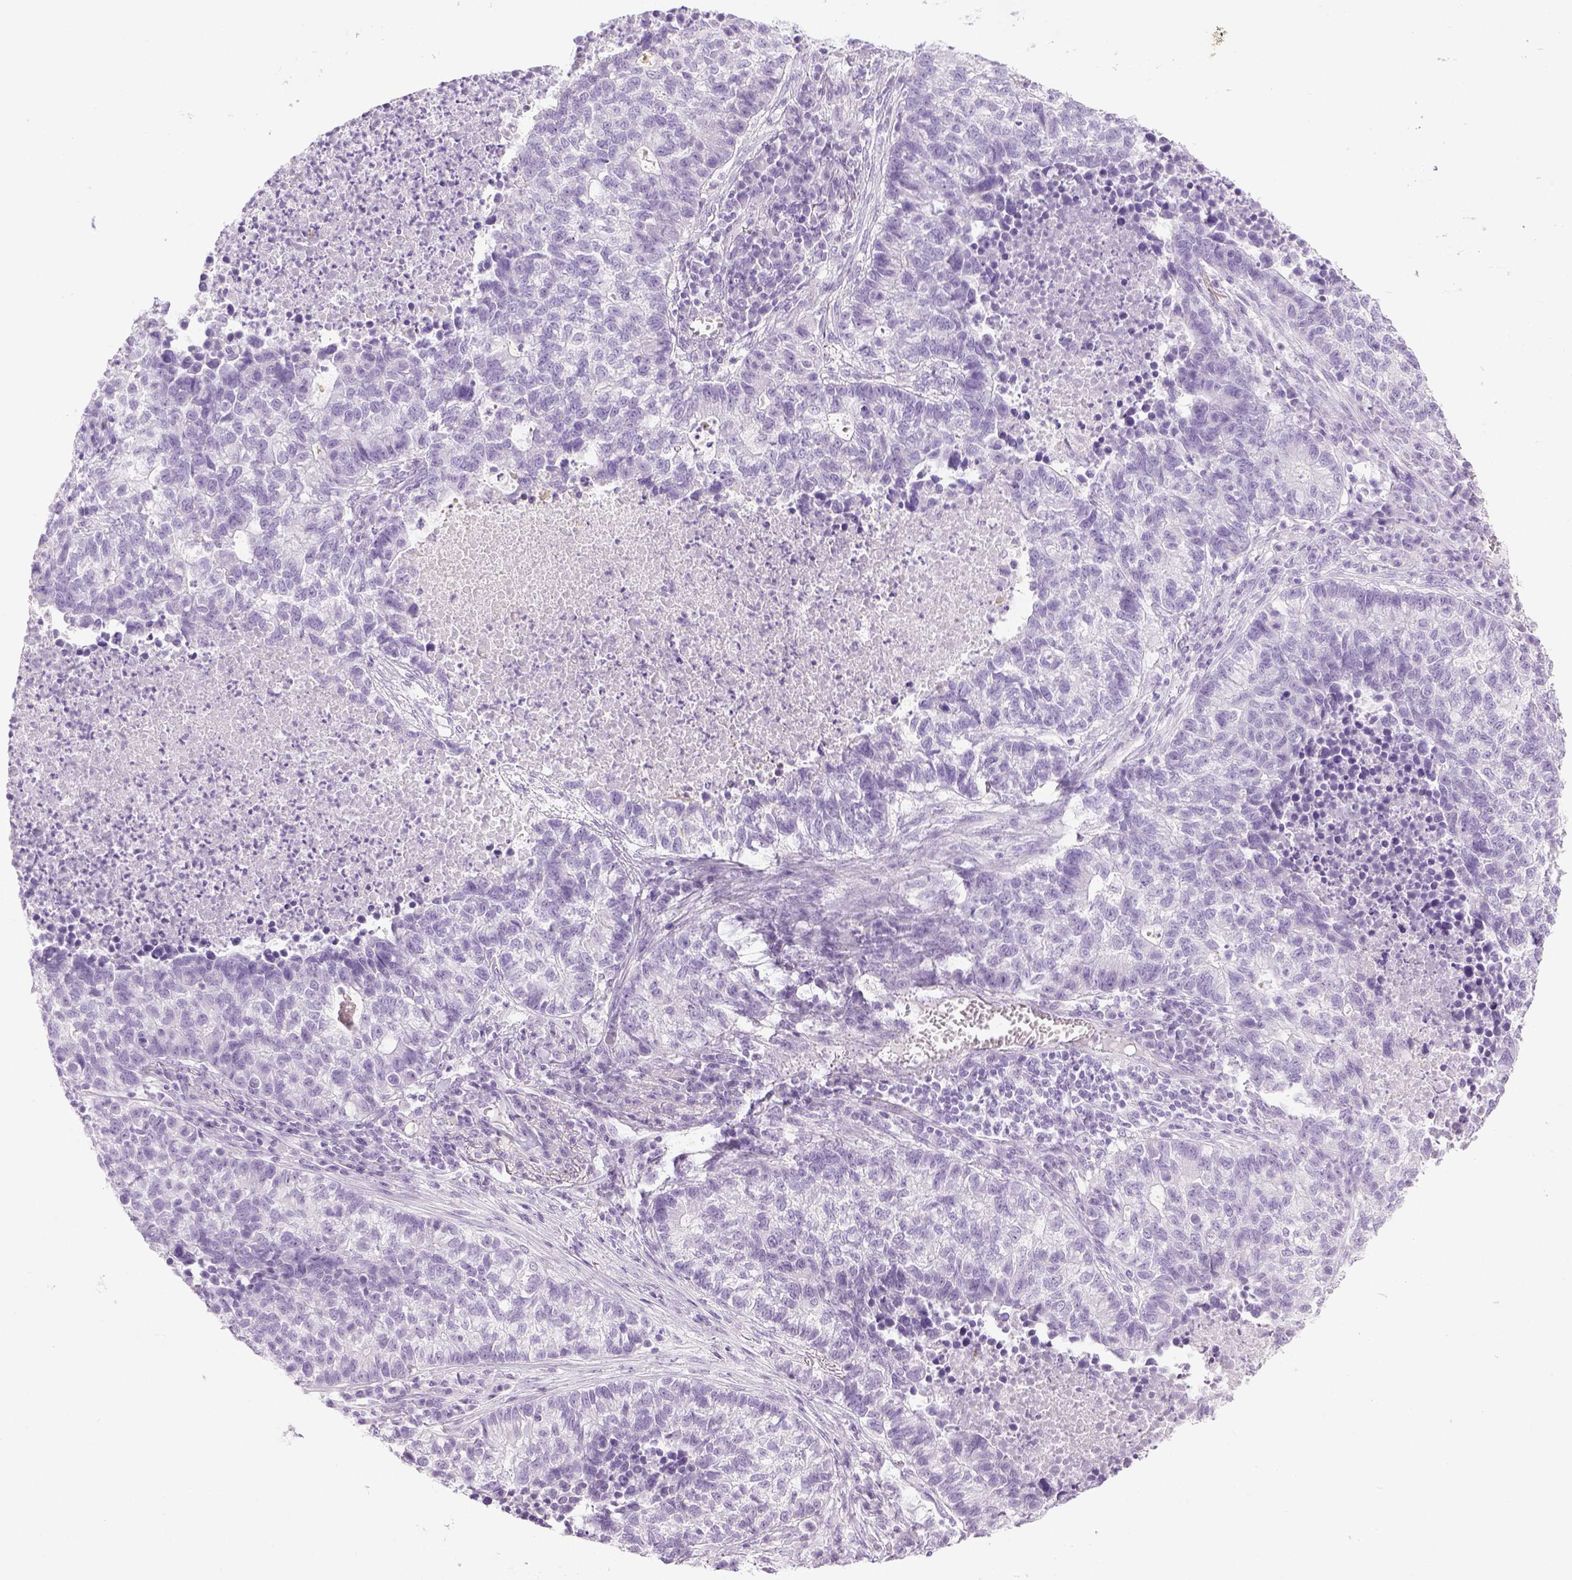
{"staining": {"intensity": "negative", "quantity": "none", "location": "none"}, "tissue": "lung cancer", "cell_type": "Tumor cells", "image_type": "cancer", "snomed": [{"axis": "morphology", "description": "Adenocarcinoma, NOS"}, {"axis": "topography", "description": "Lung"}], "caption": "This is an IHC photomicrograph of human lung cancer (adenocarcinoma). There is no expression in tumor cells.", "gene": "LGSN", "patient": {"sex": "male", "age": 57}}